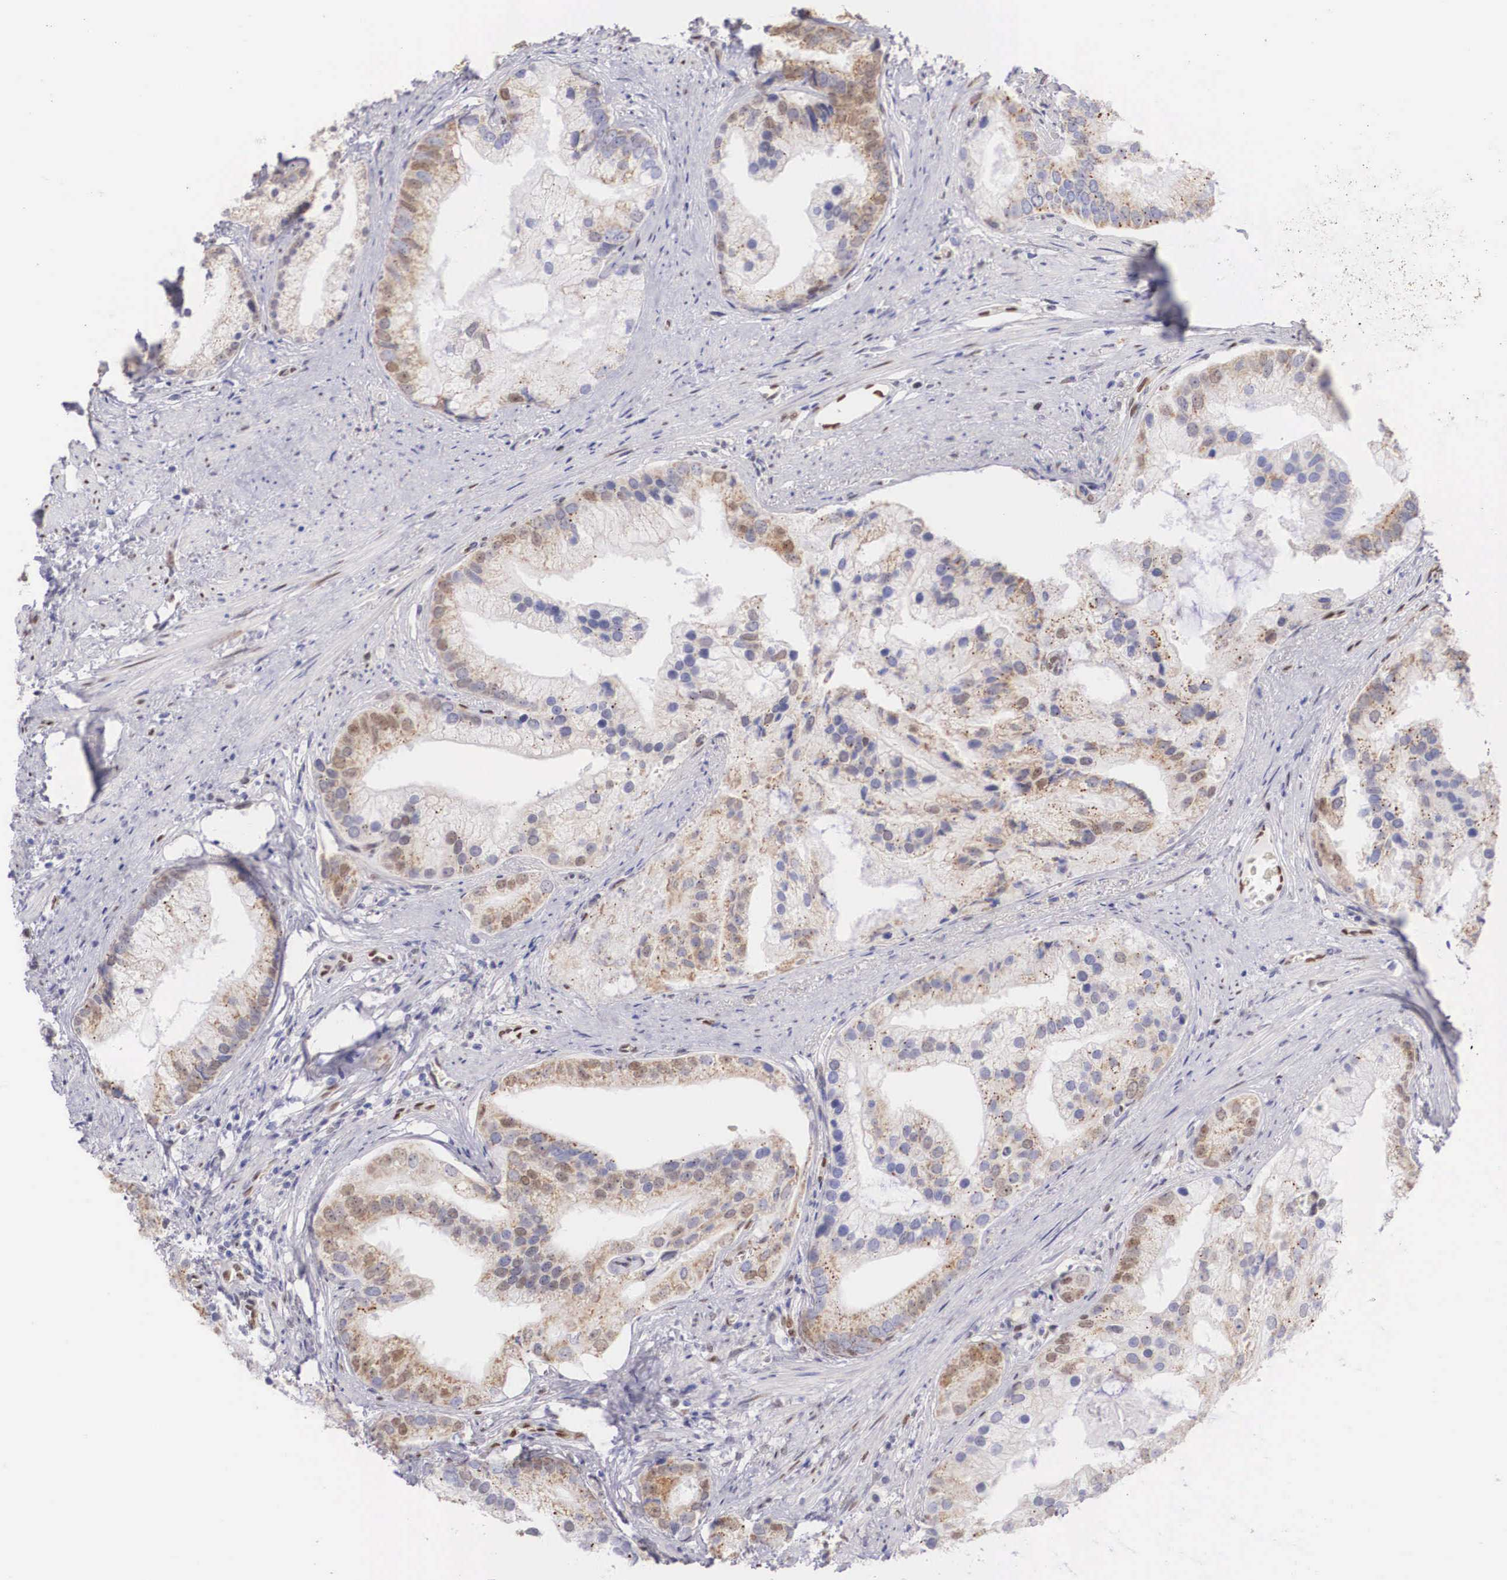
{"staining": {"intensity": "weak", "quantity": "25%-75%", "location": "nuclear"}, "tissue": "prostate cancer", "cell_type": "Tumor cells", "image_type": "cancer", "snomed": [{"axis": "morphology", "description": "Adenocarcinoma, Low grade"}, {"axis": "topography", "description": "Prostate"}], "caption": "Immunohistochemical staining of human prostate cancer reveals low levels of weak nuclear protein positivity in about 25%-75% of tumor cells.", "gene": "HMGN5", "patient": {"sex": "male", "age": 71}}